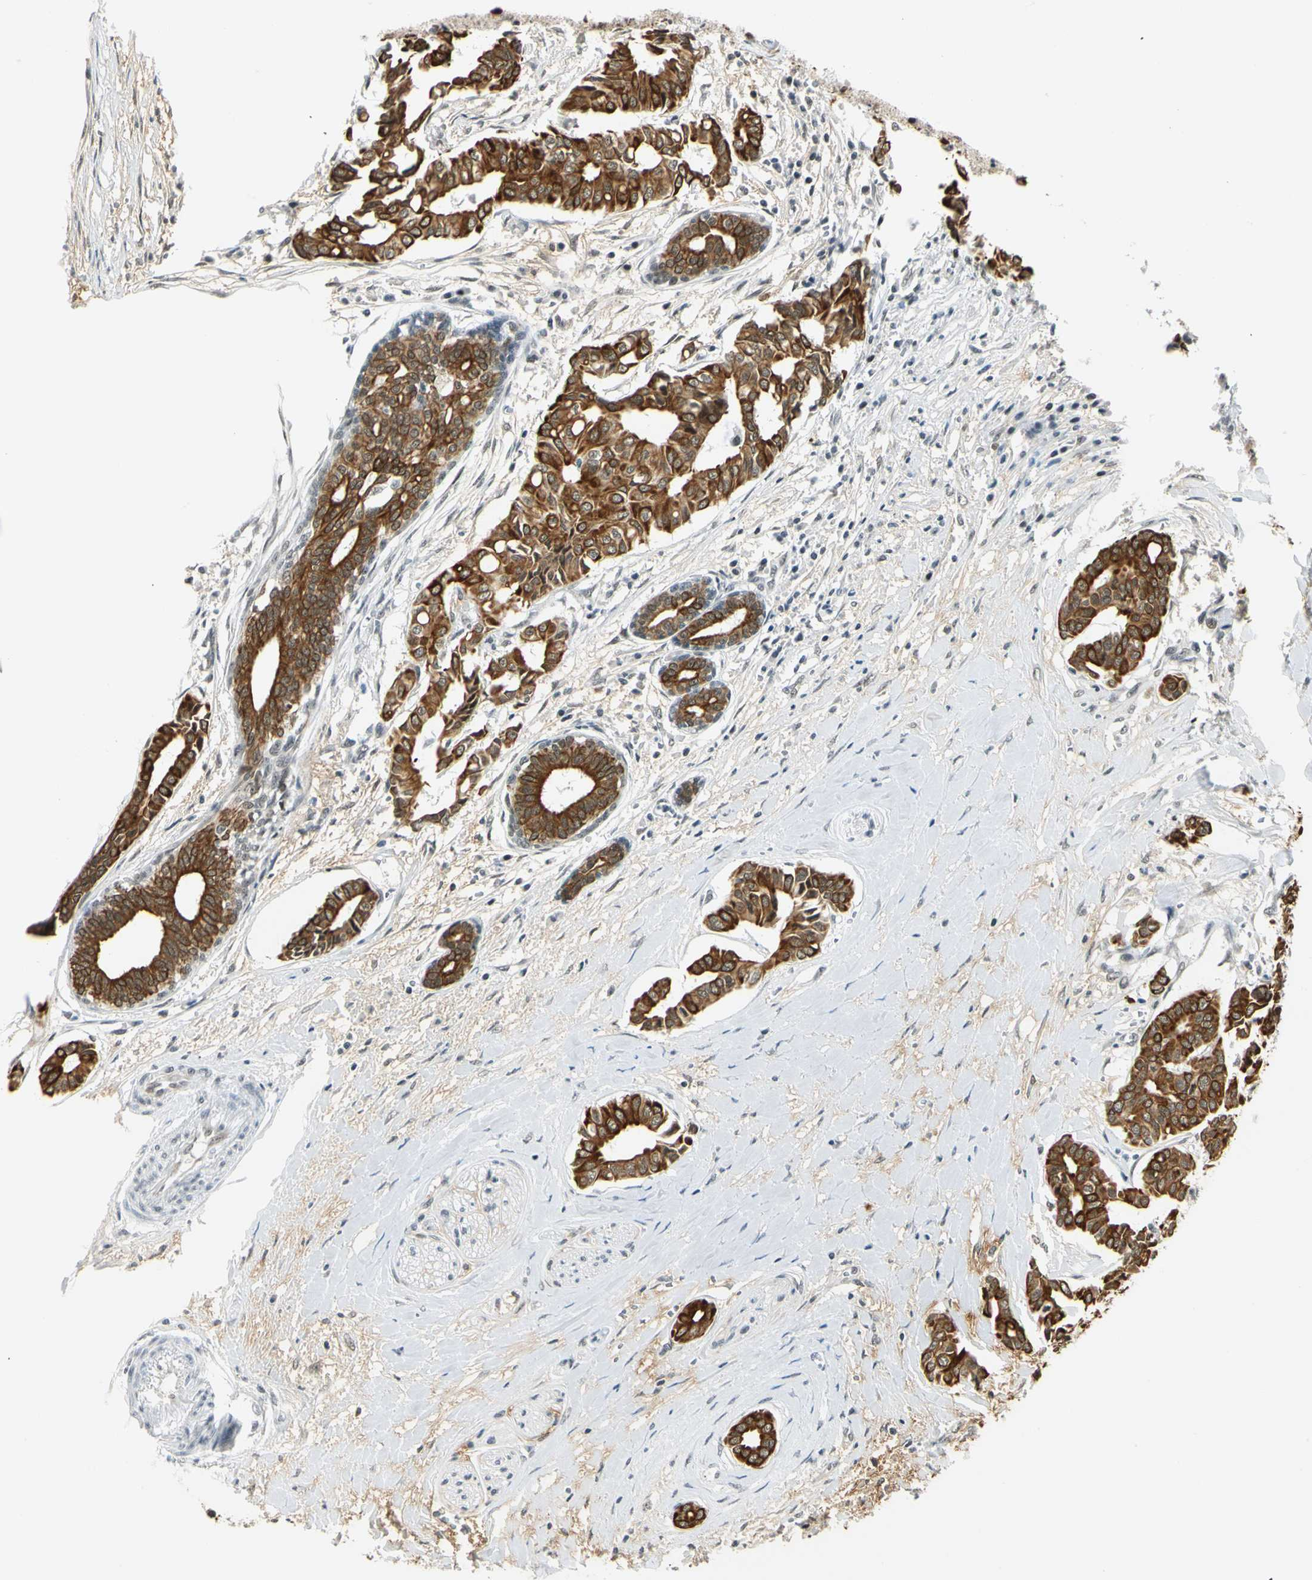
{"staining": {"intensity": "strong", "quantity": ">75%", "location": "cytoplasmic/membranous"}, "tissue": "head and neck cancer", "cell_type": "Tumor cells", "image_type": "cancer", "snomed": [{"axis": "morphology", "description": "Adenocarcinoma, NOS"}, {"axis": "topography", "description": "Salivary gland"}, {"axis": "topography", "description": "Head-Neck"}], "caption": "Protein expression analysis of head and neck adenocarcinoma shows strong cytoplasmic/membranous staining in approximately >75% of tumor cells. Nuclei are stained in blue.", "gene": "NELFE", "patient": {"sex": "female", "age": 59}}